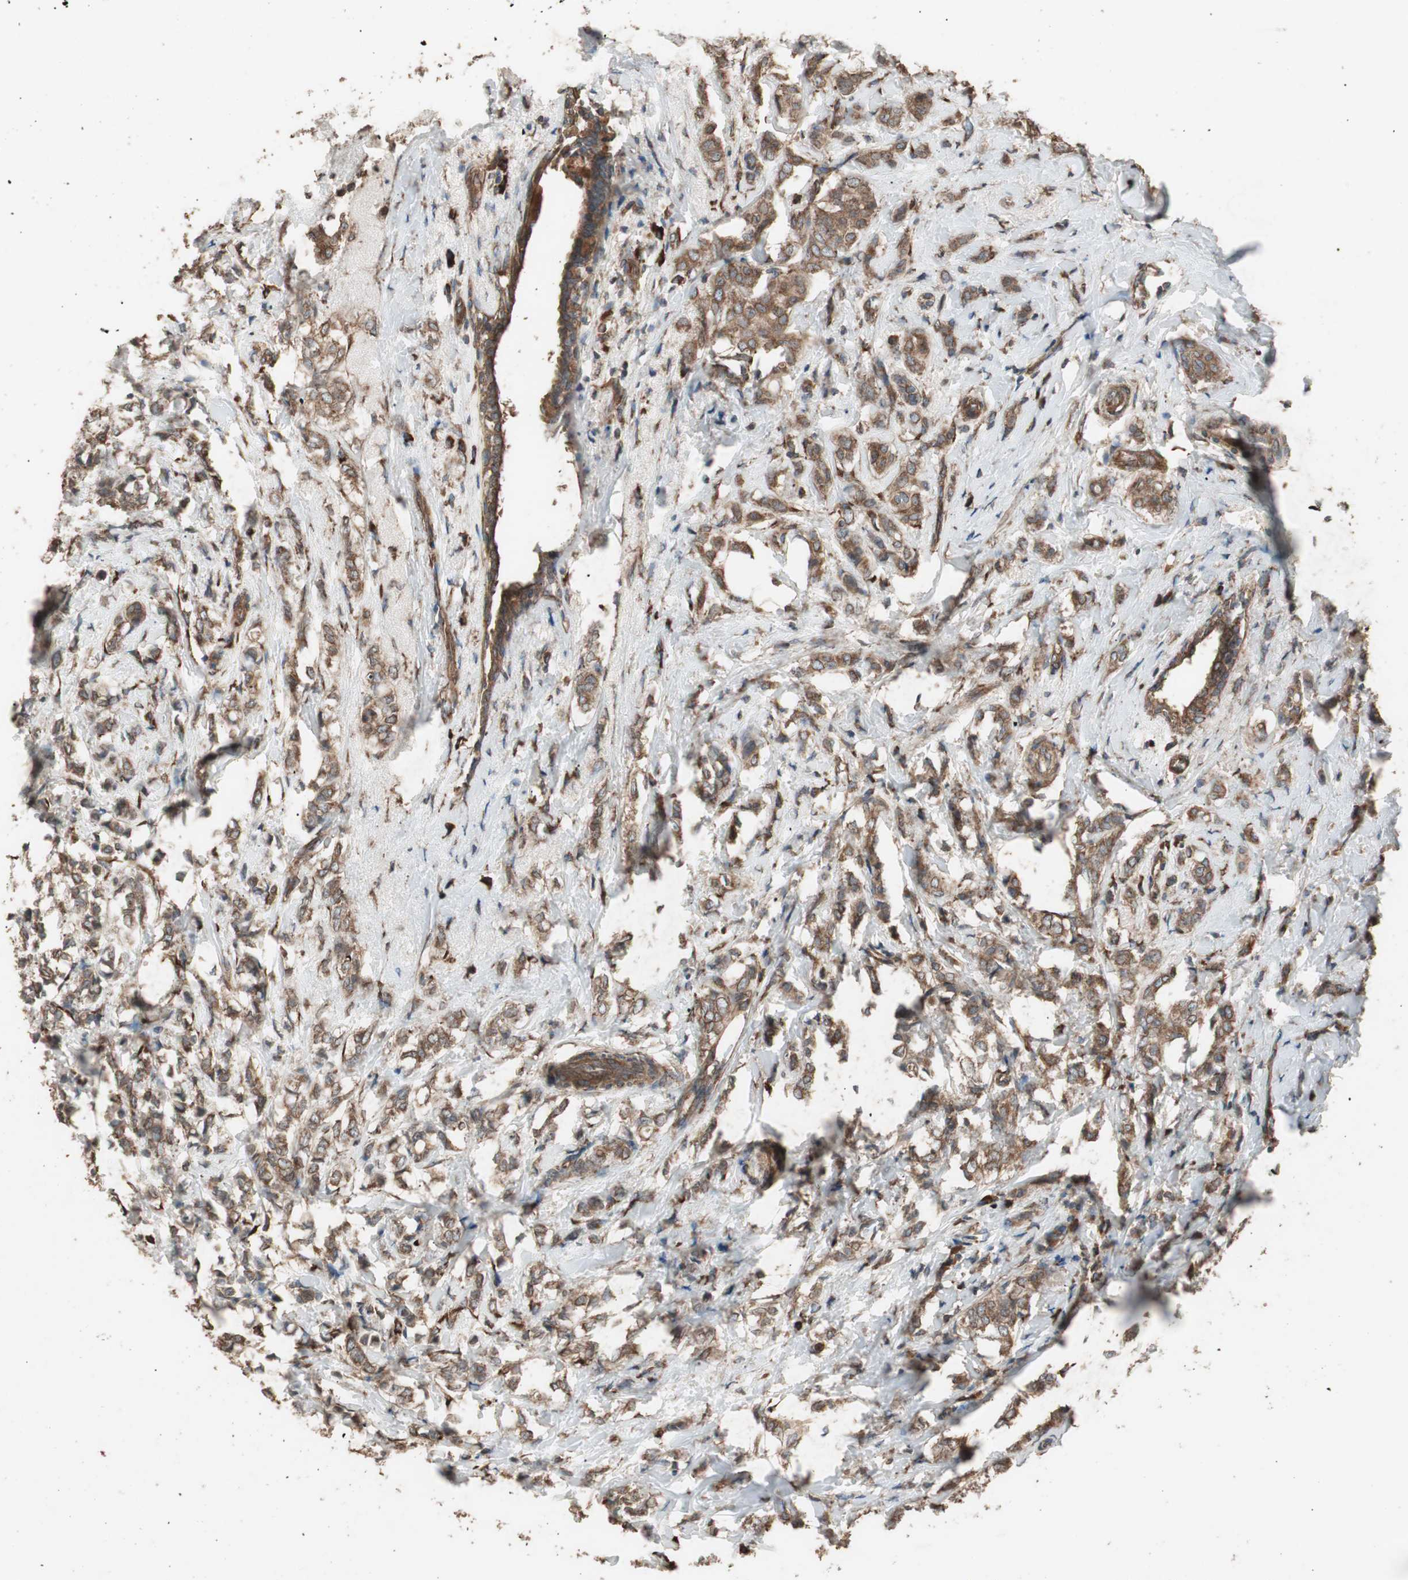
{"staining": {"intensity": "moderate", "quantity": ">75%", "location": "cytoplasmic/membranous"}, "tissue": "breast cancer", "cell_type": "Tumor cells", "image_type": "cancer", "snomed": [{"axis": "morphology", "description": "Lobular carcinoma"}, {"axis": "topography", "description": "Breast"}], "caption": "Immunohistochemistry of breast cancer reveals medium levels of moderate cytoplasmic/membranous expression in about >75% of tumor cells.", "gene": "LZTS1", "patient": {"sex": "female", "age": 60}}